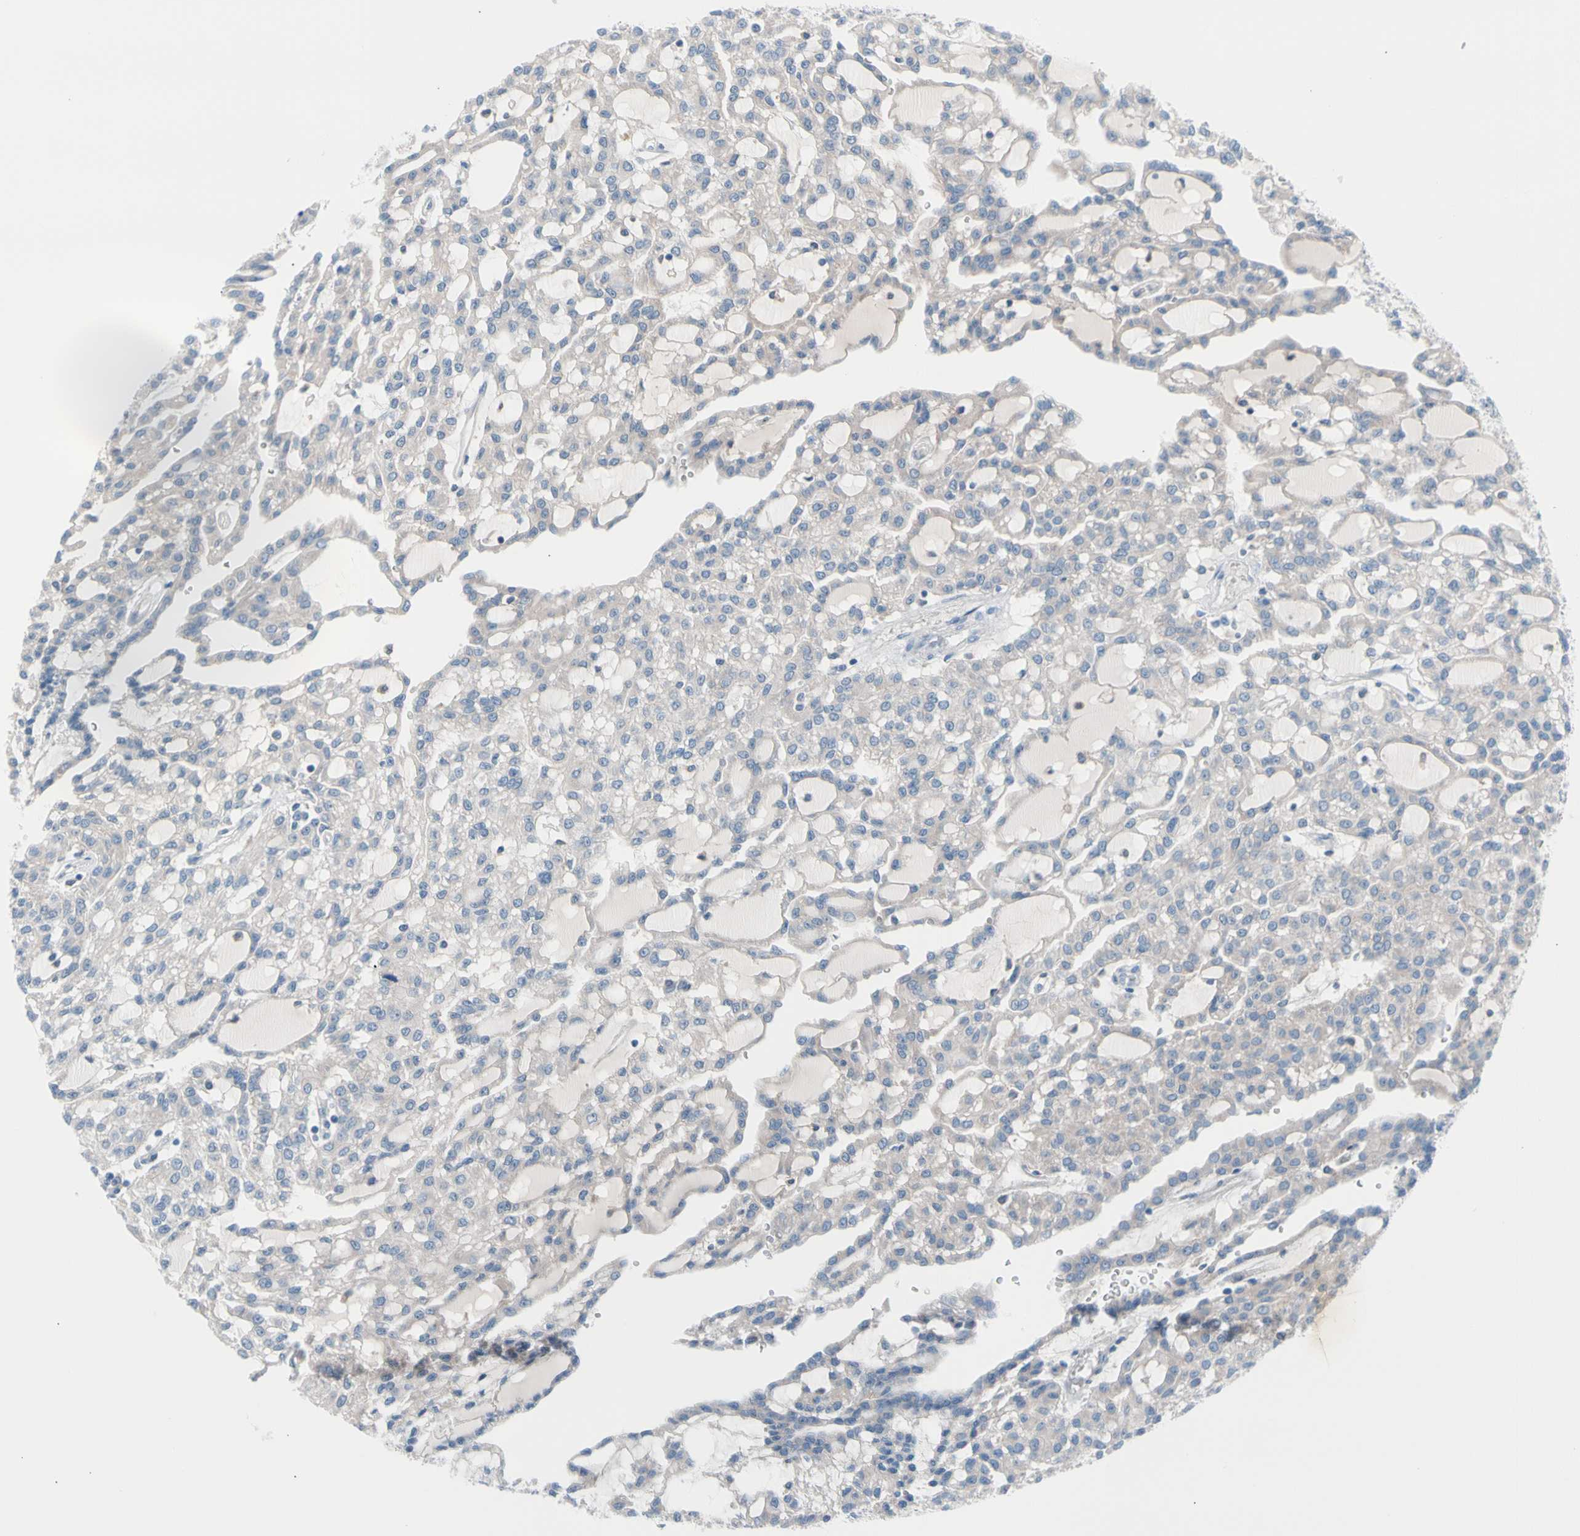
{"staining": {"intensity": "weak", "quantity": "25%-75%", "location": "cytoplasmic/membranous"}, "tissue": "renal cancer", "cell_type": "Tumor cells", "image_type": "cancer", "snomed": [{"axis": "morphology", "description": "Adenocarcinoma, NOS"}, {"axis": "topography", "description": "Kidney"}], "caption": "An immunohistochemistry micrograph of tumor tissue is shown. Protein staining in brown labels weak cytoplasmic/membranous positivity in renal adenocarcinoma within tumor cells.", "gene": "CASQ1", "patient": {"sex": "male", "age": 63}}